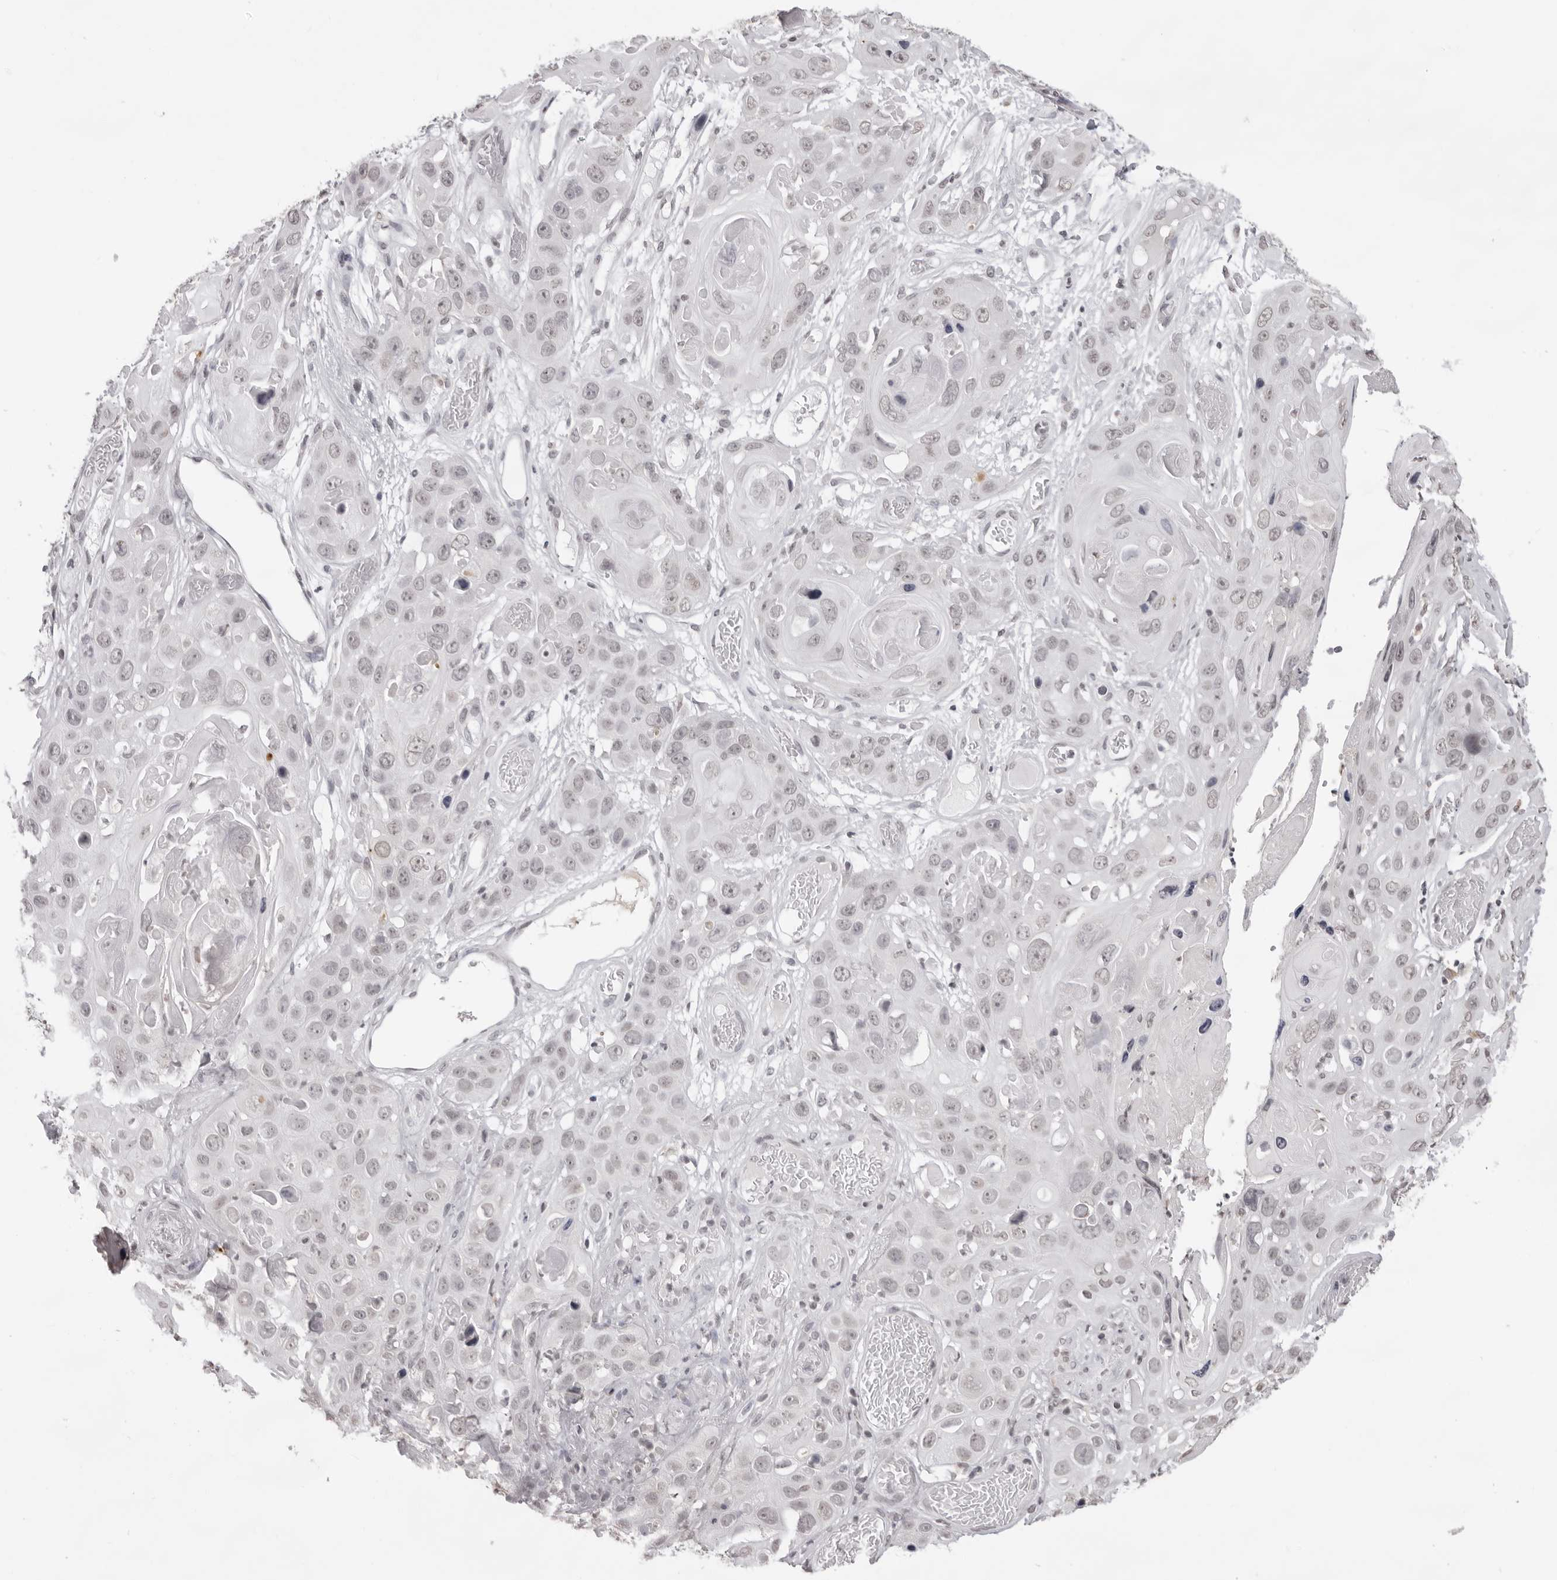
{"staining": {"intensity": "weak", "quantity": "<25%", "location": "nuclear"}, "tissue": "skin cancer", "cell_type": "Tumor cells", "image_type": "cancer", "snomed": [{"axis": "morphology", "description": "Squamous cell carcinoma, NOS"}, {"axis": "topography", "description": "Skin"}], "caption": "Skin cancer was stained to show a protein in brown. There is no significant positivity in tumor cells.", "gene": "NTM", "patient": {"sex": "male", "age": 55}}